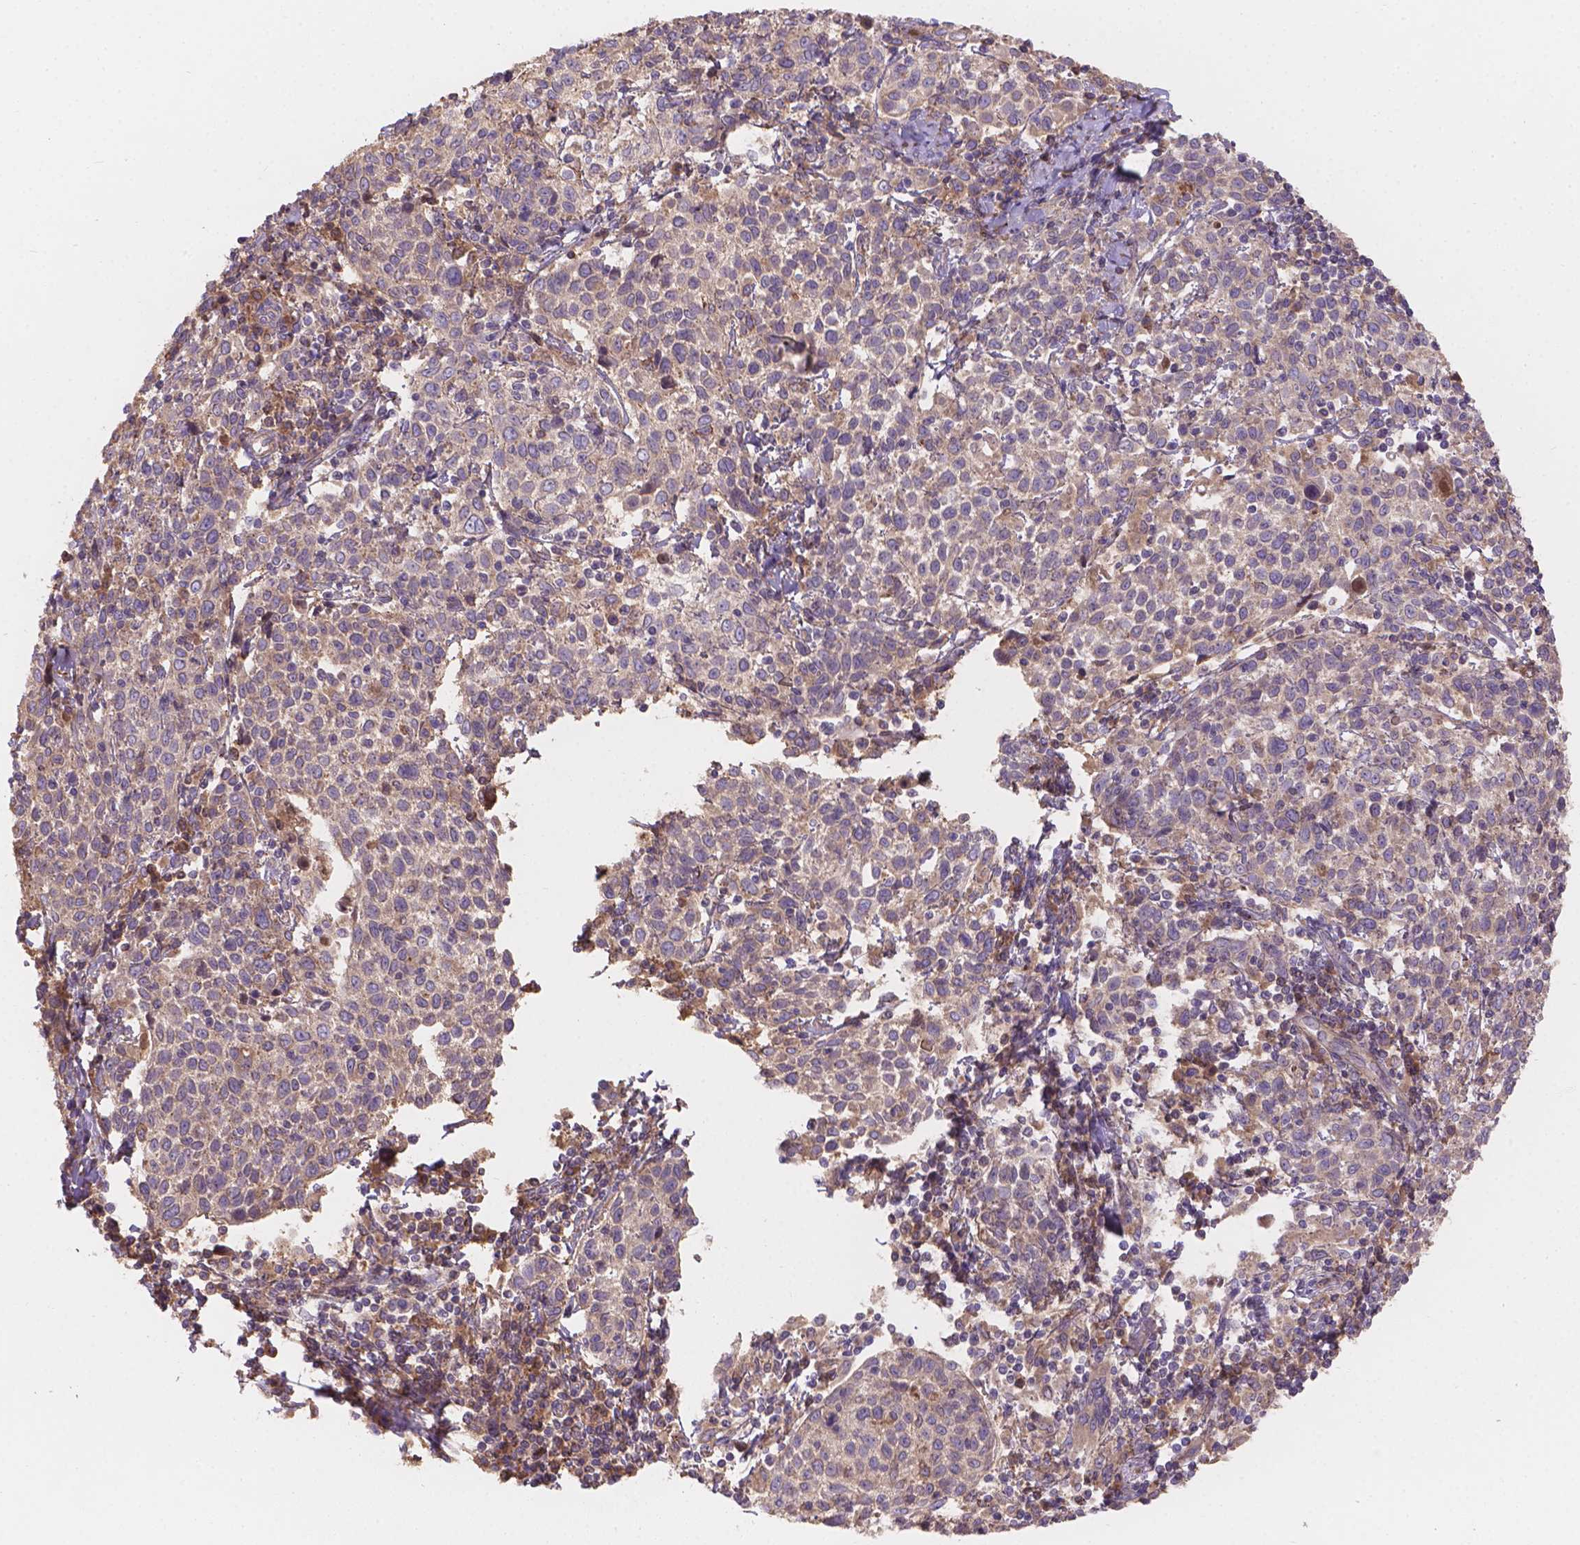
{"staining": {"intensity": "moderate", "quantity": ">75%", "location": "cytoplasmic/membranous"}, "tissue": "cervical cancer", "cell_type": "Tumor cells", "image_type": "cancer", "snomed": [{"axis": "morphology", "description": "Squamous cell carcinoma, NOS"}, {"axis": "topography", "description": "Cervix"}], "caption": "Immunohistochemical staining of cervical cancer (squamous cell carcinoma) exhibits medium levels of moderate cytoplasmic/membranous staining in about >75% of tumor cells. Nuclei are stained in blue.", "gene": "CDK10", "patient": {"sex": "female", "age": 61}}